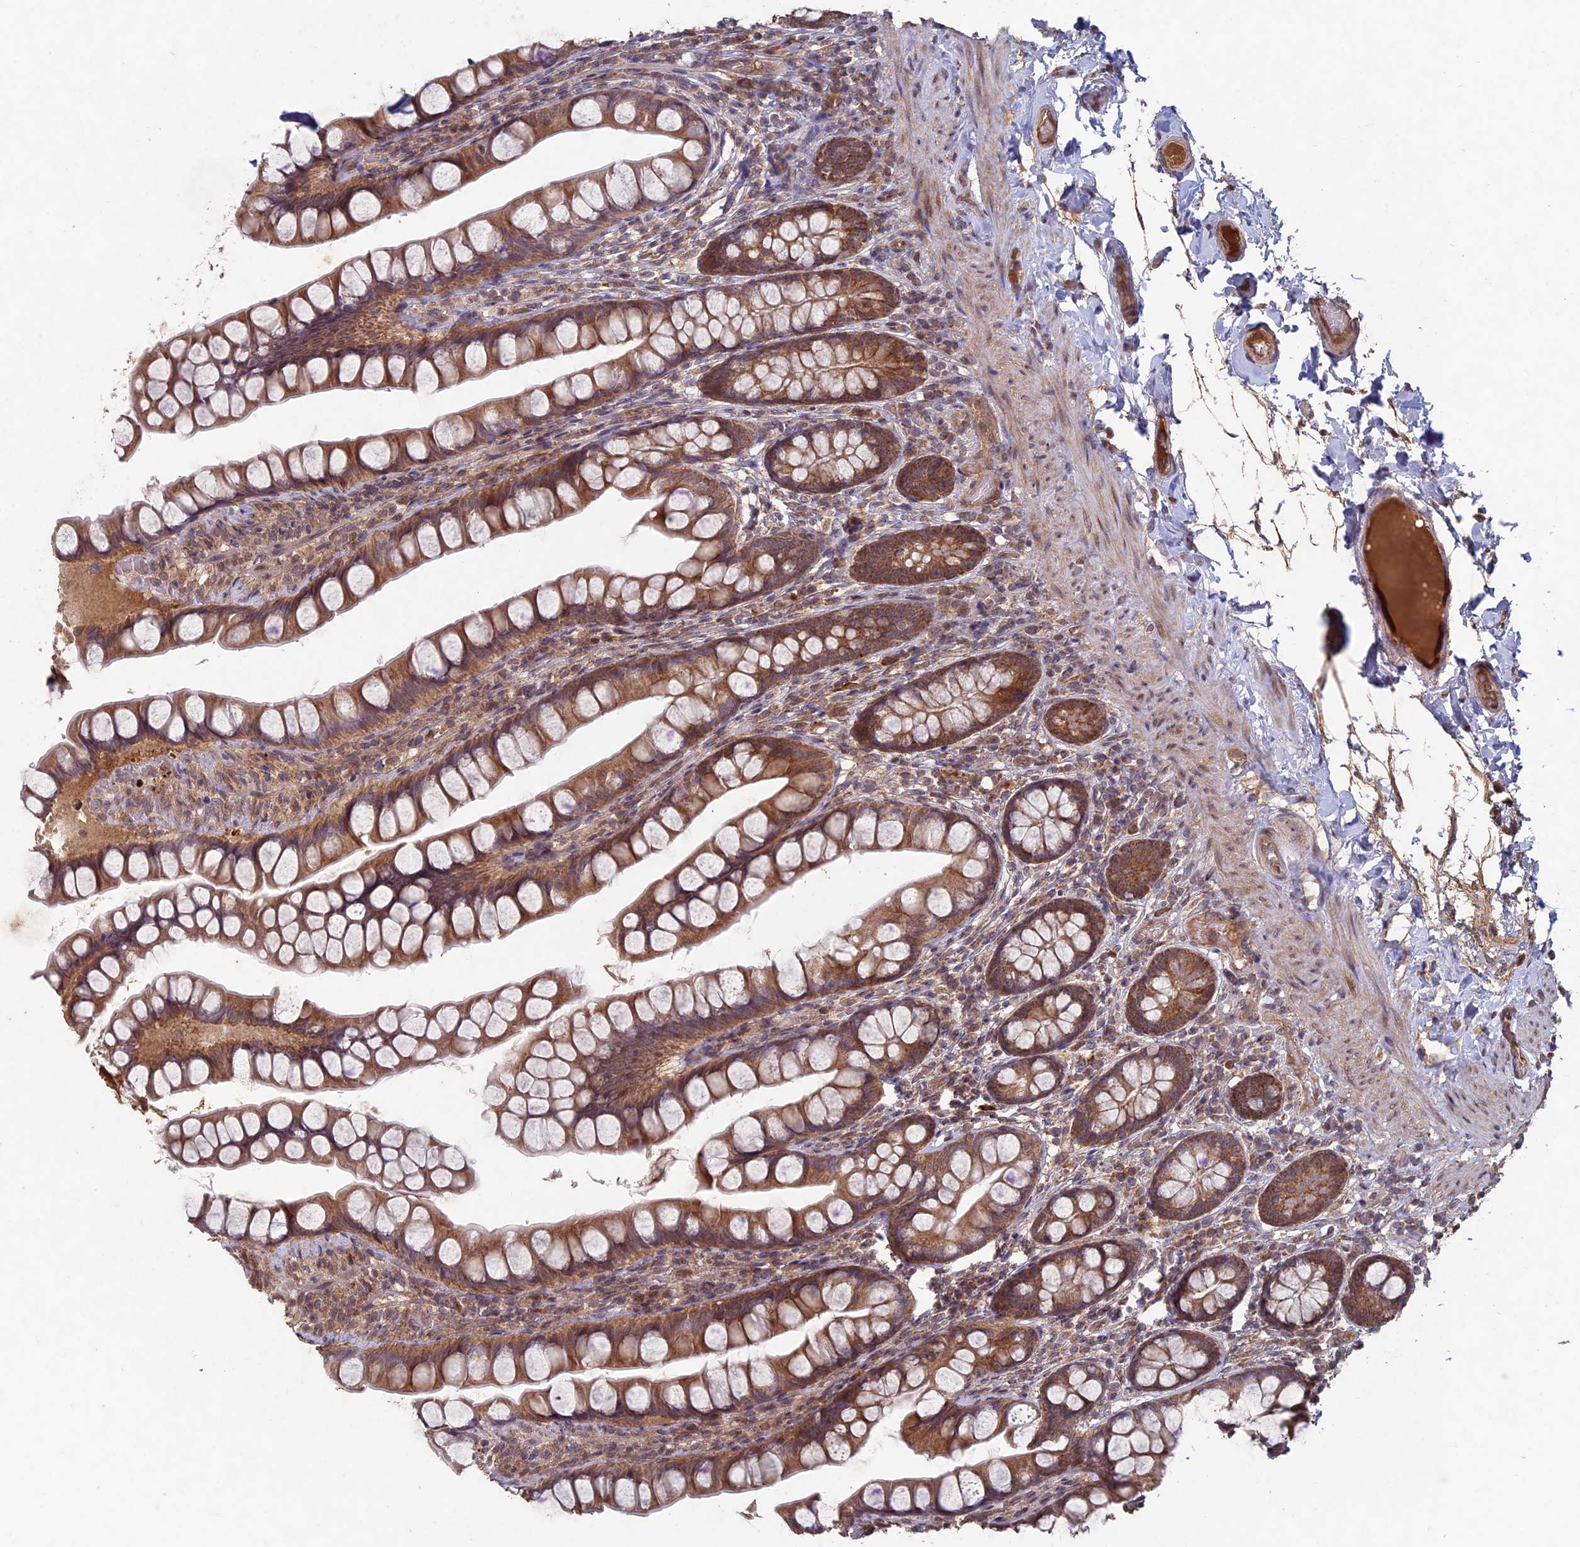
{"staining": {"intensity": "moderate", "quantity": ">75%", "location": "cytoplasmic/membranous"}, "tissue": "small intestine", "cell_type": "Glandular cells", "image_type": "normal", "snomed": [{"axis": "morphology", "description": "Normal tissue, NOS"}, {"axis": "topography", "description": "Small intestine"}], "caption": "An immunohistochemistry micrograph of unremarkable tissue is shown. Protein staining in brown shows moderate cytoplasmic/membranous positivity in small intestine within glandular cells.", "gene": "RCCD1", "patient": {"sex": "male", "age": 70}}